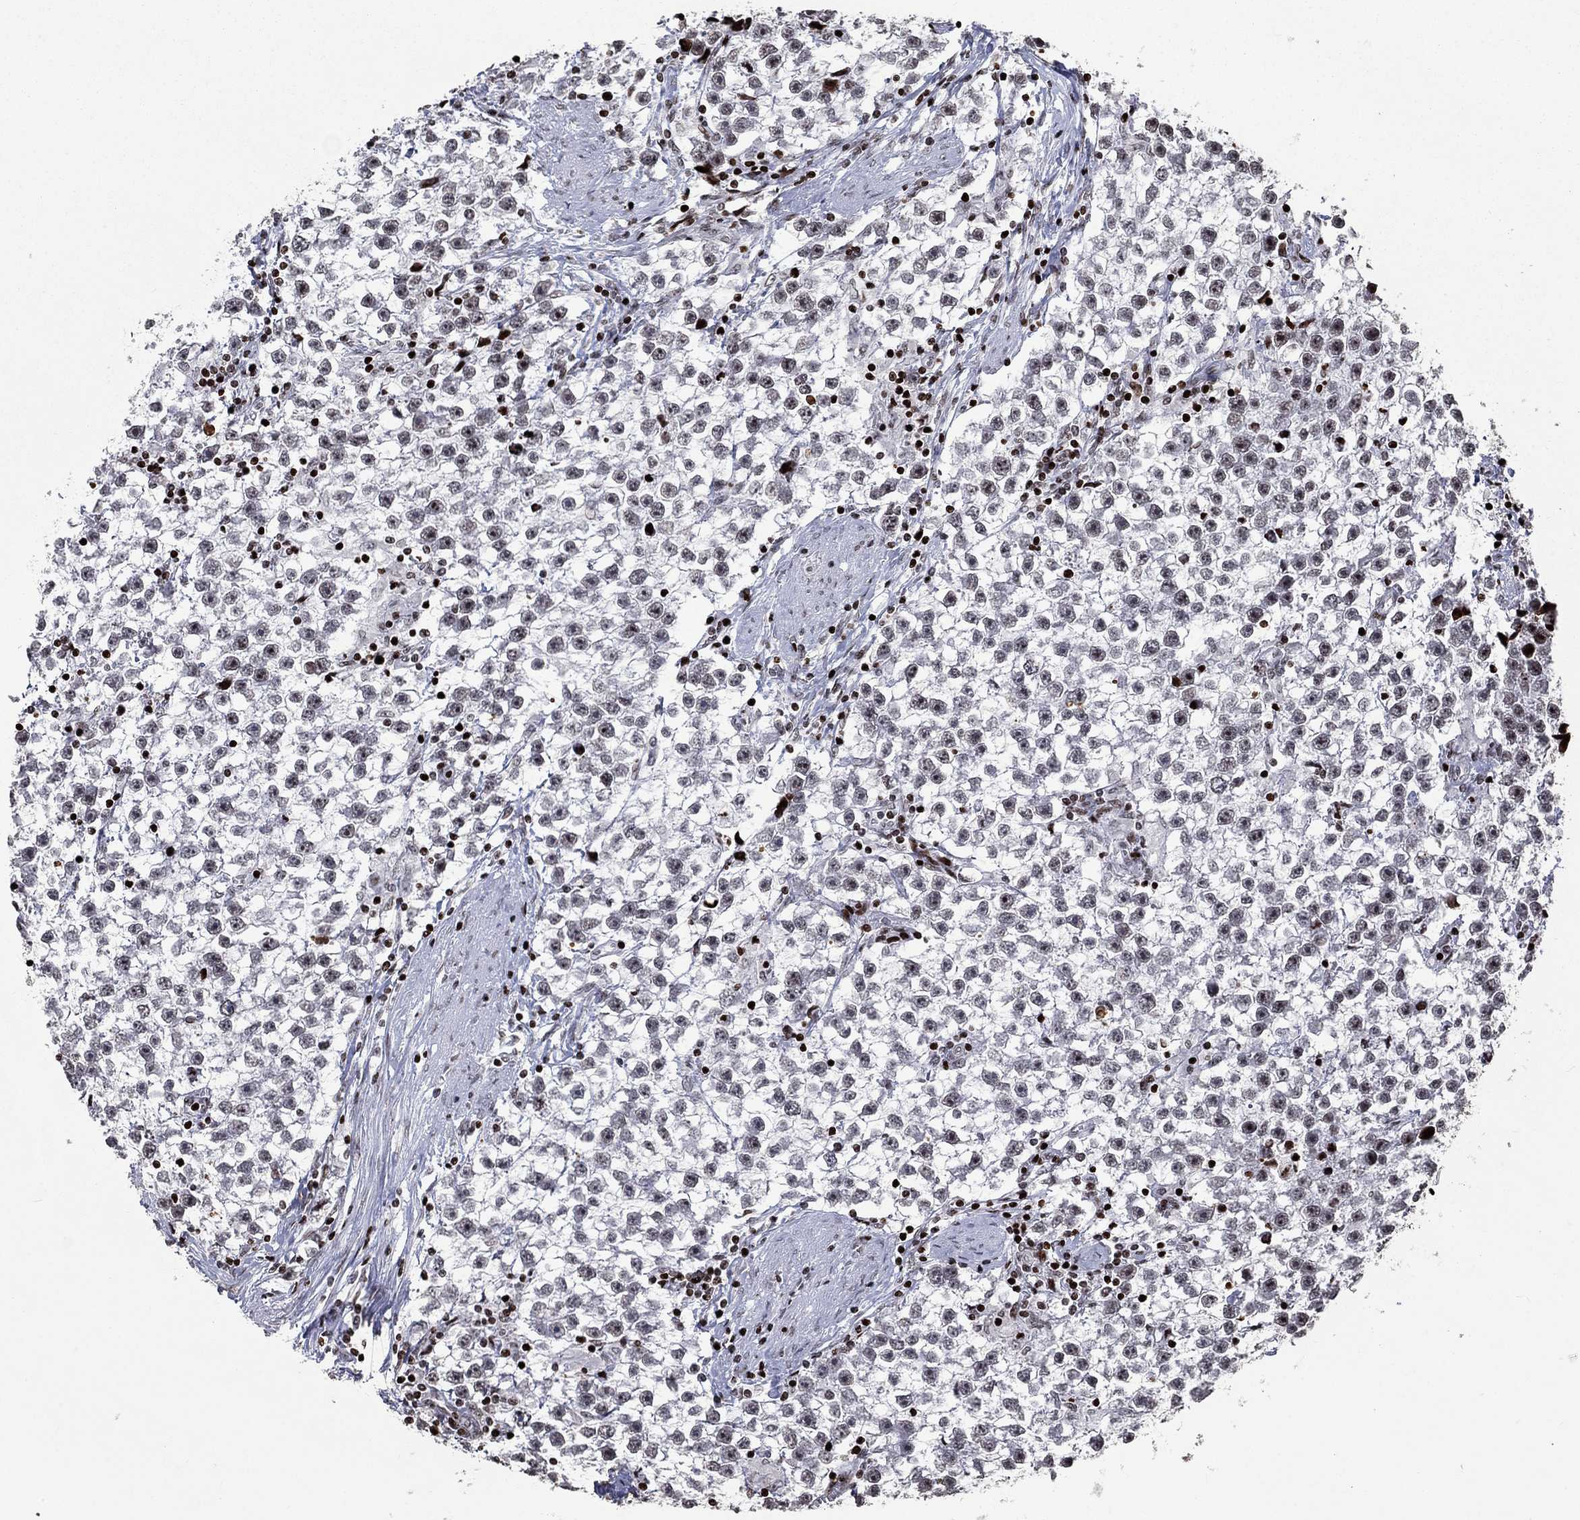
{"staining": {"intensity": "negative", "quantity": "none", "location": "none"}, "tissue": "testis cancer", "cell_type": "Tumor cells", "image_type": "cancer", "snomed": [{"axis": "morphology", "description": "Seminoma, NOS"}, {"axis": "topography", "description": "Testis"}], "caption": "Seminoma (testis) stained for a protein using immunohistochemistry reveals no positivity tumor cells.", "gene": "SRSF3", "patient": {"sex": "male", "age": 59}}